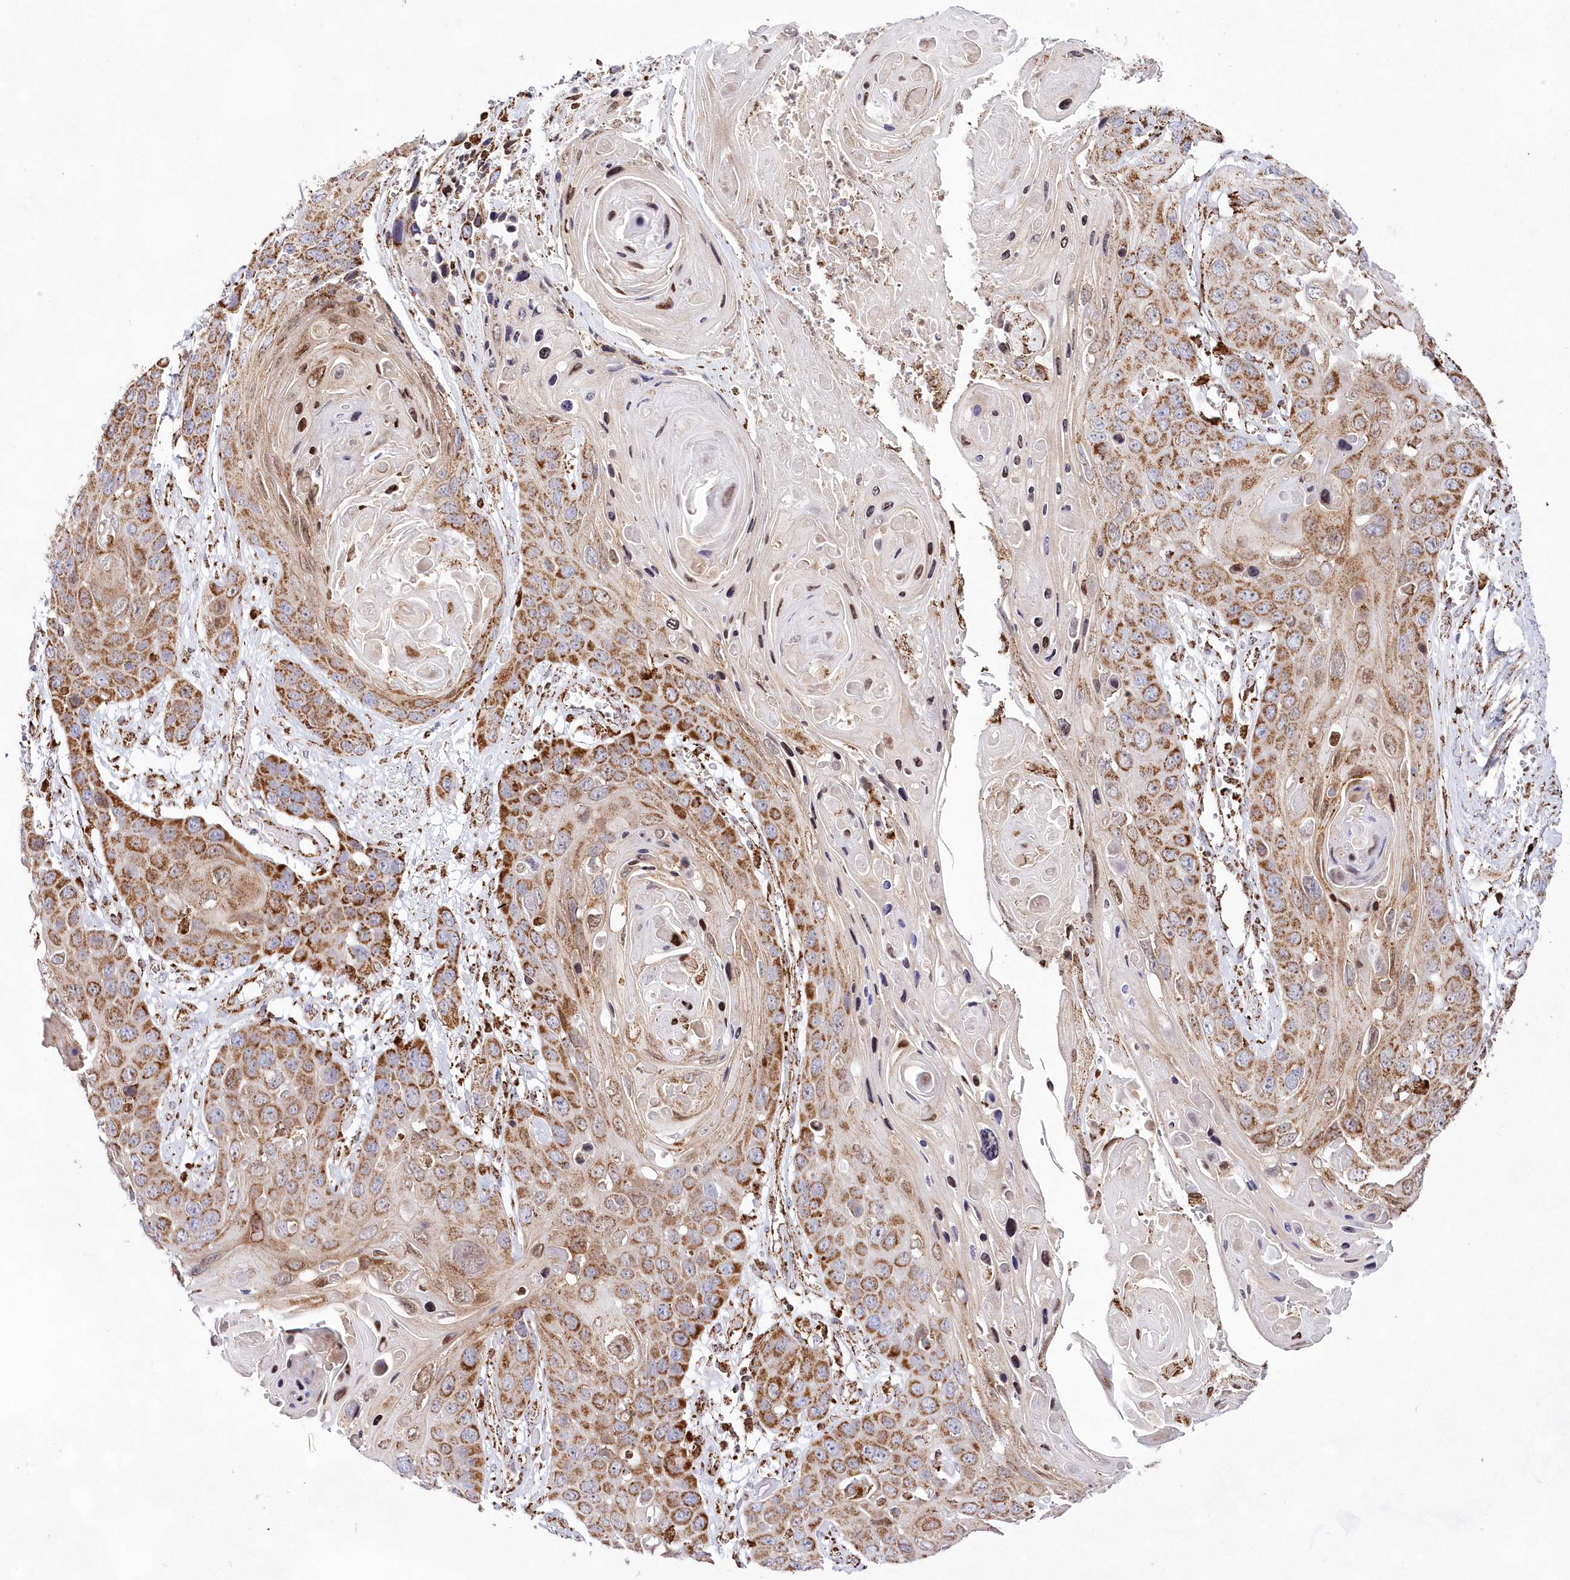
{"staining": {"intensity": "moderate", "quantity": ">75%", "location": "cytoplasmic/membranous"}, "tissue": "skin cancer", "cell_type": "Tumor cells", "image_type": "cancer", "snomed": [{"axis": "morphology", "description": "Squamous cell carcinoma, NOS"}, {"axis": "topography", "description": "Skin"}], "caption": "IHC histopathology image of neoplastic tissue: human skin cancer (squamous cell carcinoma) stained using immunohistochemistry (IHC) reveals medium levels of moderate protein expression localized specifically in the cytoplasmic/membranous of tumor cells, appearing as a cytoplasmic/membranous brown color.", "gene": "HADHB", "patient": {"sex": "male", "age": 55}}